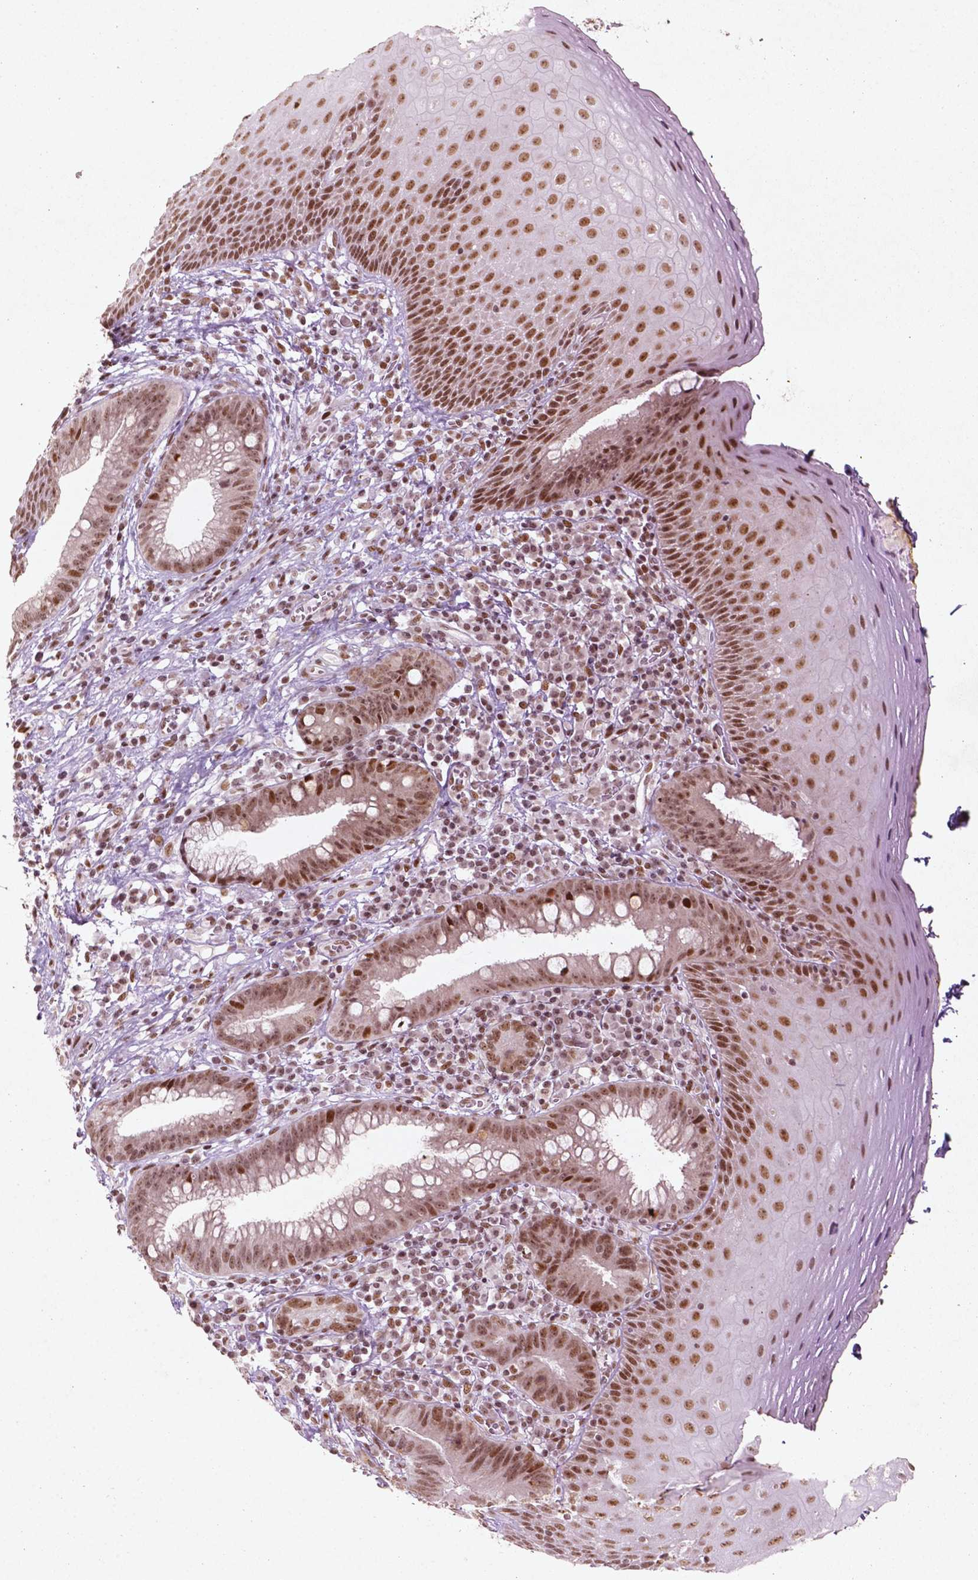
{"staining": {"intensity": "moderate", "quantity": ">75%", "location": "nuclear"}, "tissue": "esophagus", "cell_type": "Squamous epithelial cells", "image_type": "normal", "snomed": [{"axis": "morphology", "description": "Normal tissue, NOS"}, {"axis": "topography", "description": "Esophagus"}], "caption": "Immunohistochemical staining of benign esophagus demonstrates >75% levels of moderate nuclear protein positivity in approximately >75% of squamous epithelial cells.", "gene": "HMG20B", "patient": {"sex": "female", "age": 68}}